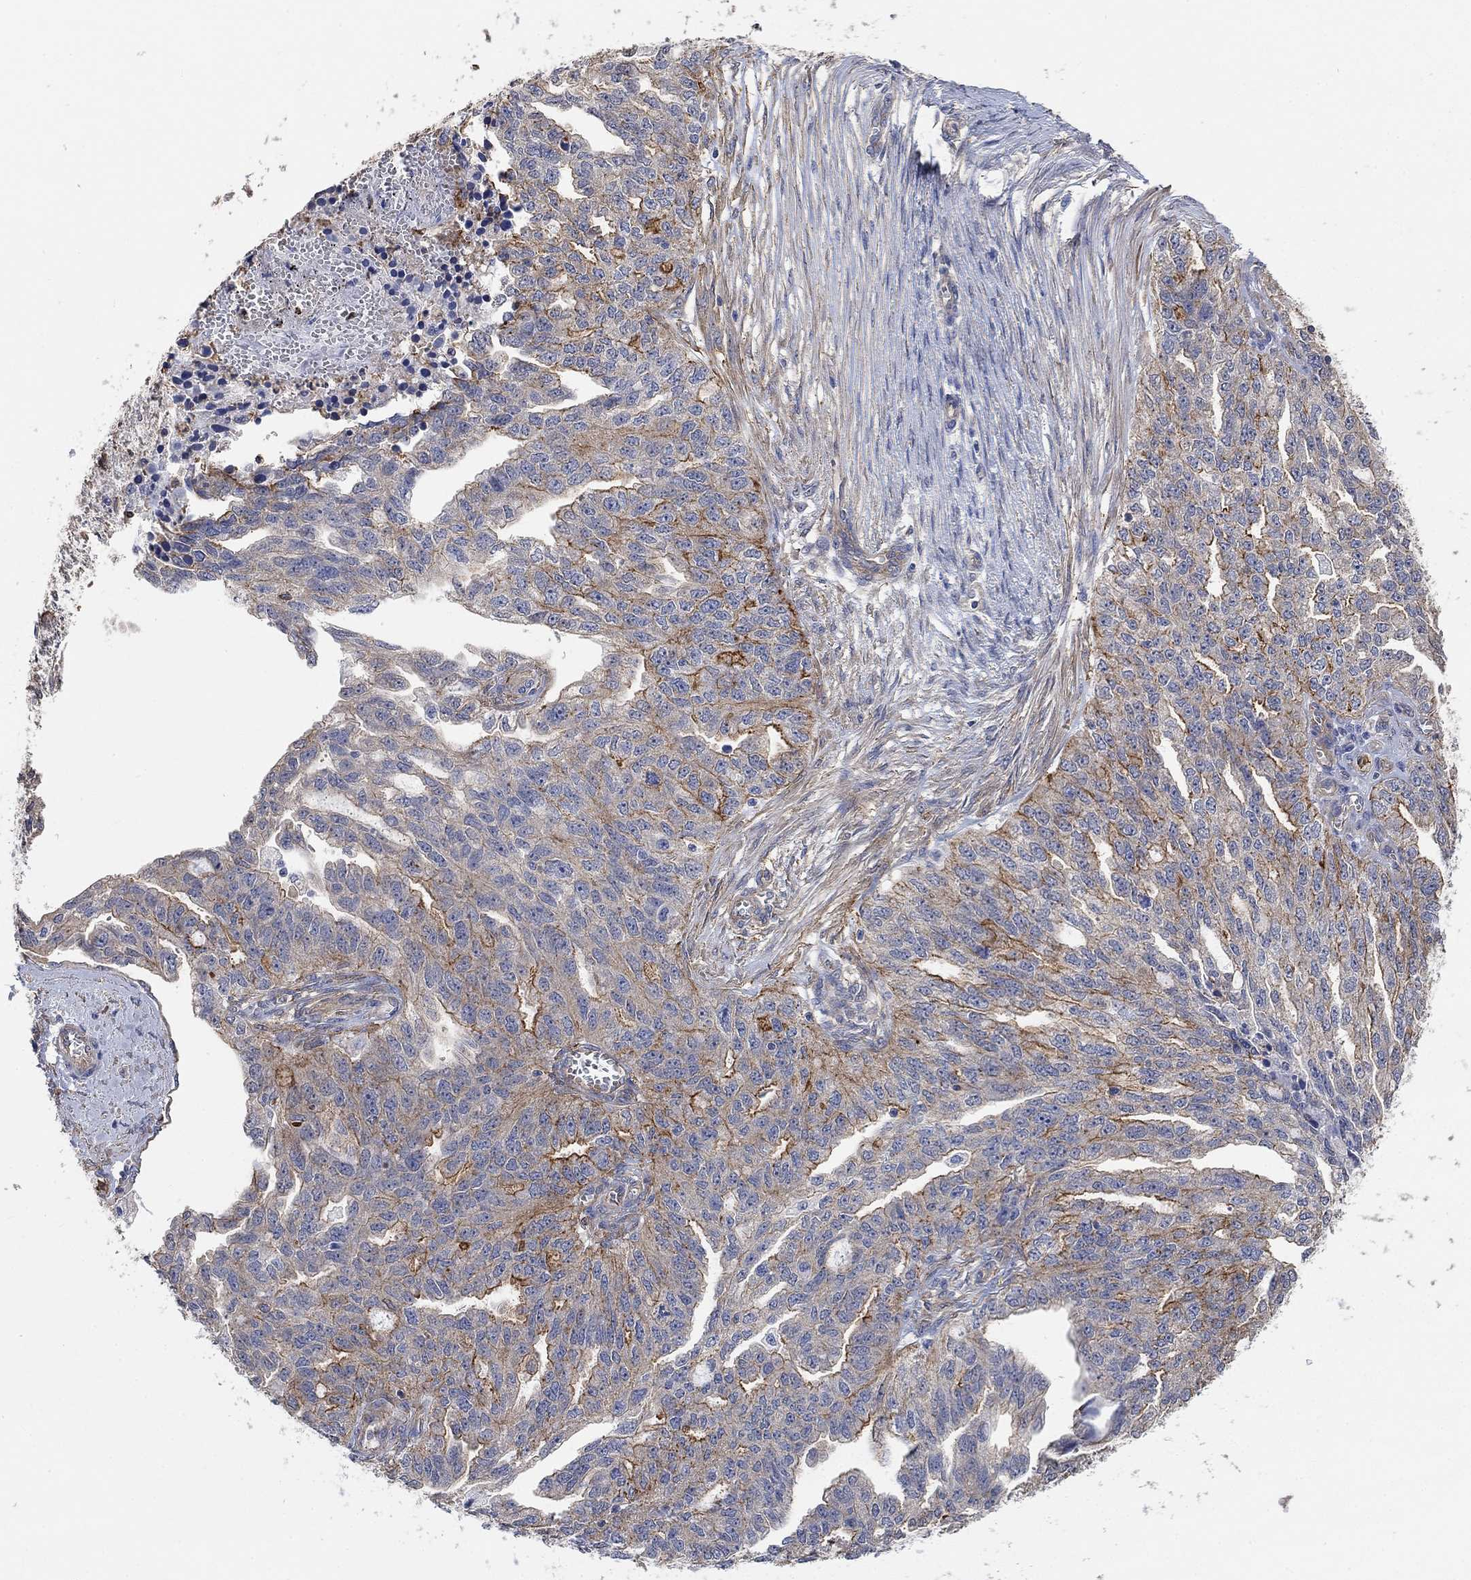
{"staining": {"intensity": "moderate", "quantity": "25%-75%", "location": "cytoplasmic/membranous"}, "tissue": "ovarian cancer", "cell_type": "Tumor cells", "image_type": "cancer", "snomed": [{"axis": "morphology", "description": "Cystadenocarcinoma, serous, NOS"}, {"axis": "topography", "description": "Ovary"}], "caption": "Approximately 25%-75% of tumor cells in human ovarian cancer reveal moderate cytoplasmic/membranous protein expression as visualized by brown immunohistochemical staining.", "gene": "SYT16", "patient": {"sex": "female", "age": 51}}